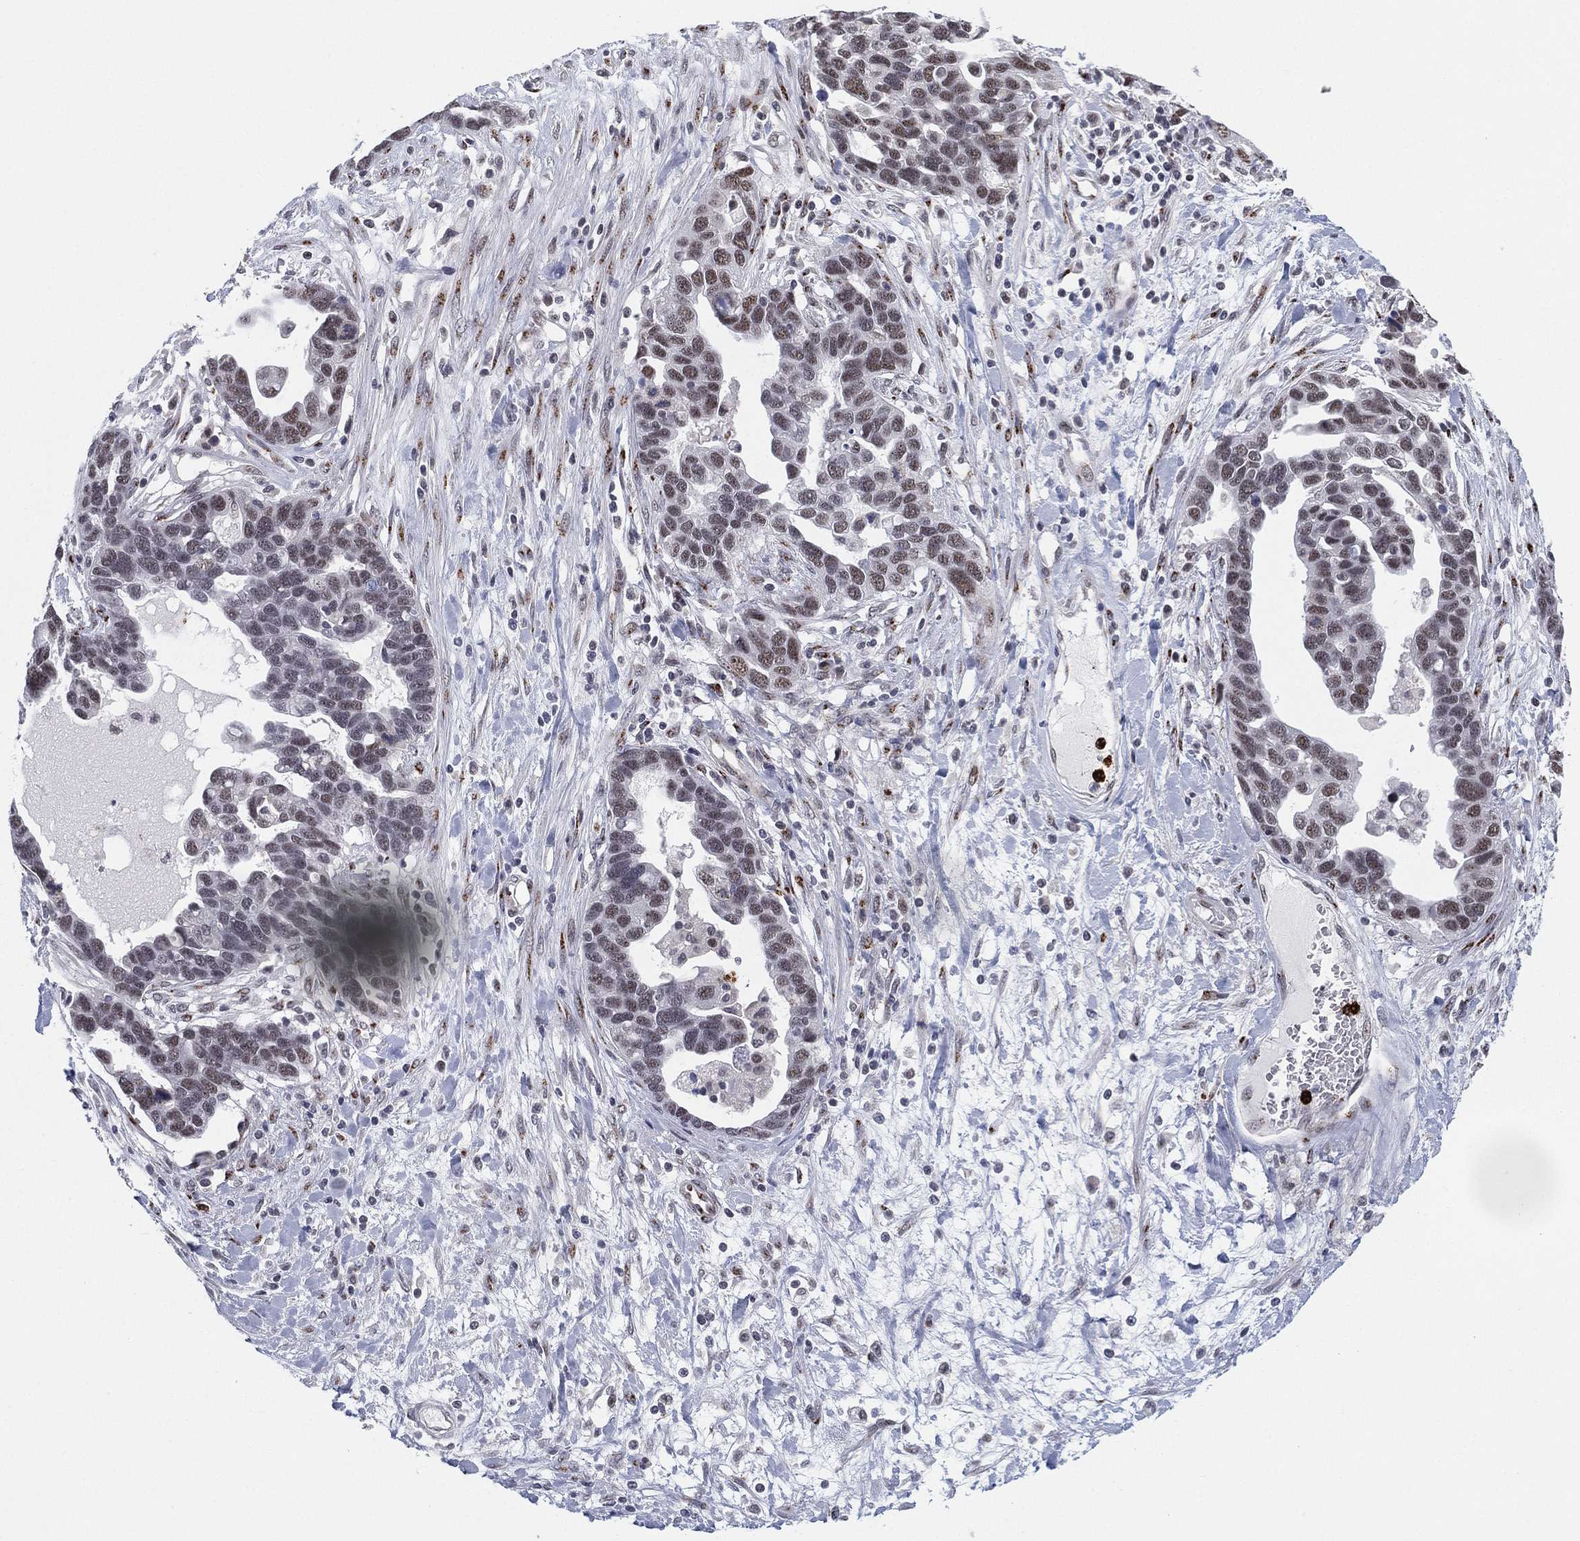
{"staining": {"intensity": "weak", "quantity": "<25%", "location": "nuclear"}, "tissue": "ovarian cancer", "cell_type": "Tumor cells", "image_type": "cancer", "snomed": [{"axis": "morphology", "description": "Cystadenocarcinoma, serous, NOS"}, {"axis": "topography", "description": "Ovary"}], "caption": "The immunohistochemistry (IHC) micrograph has no significant staining in tumor cells of ovarian cancer (serous cystadenocarcinoma) tissue. The staining was performed using DAB to visualize the protein expression in brown, while the nuclei were stained in blue with hematoxylin (Magnification: 20x).", "gene": "CD177", "patient": {"sex": "female", "age": 54}}